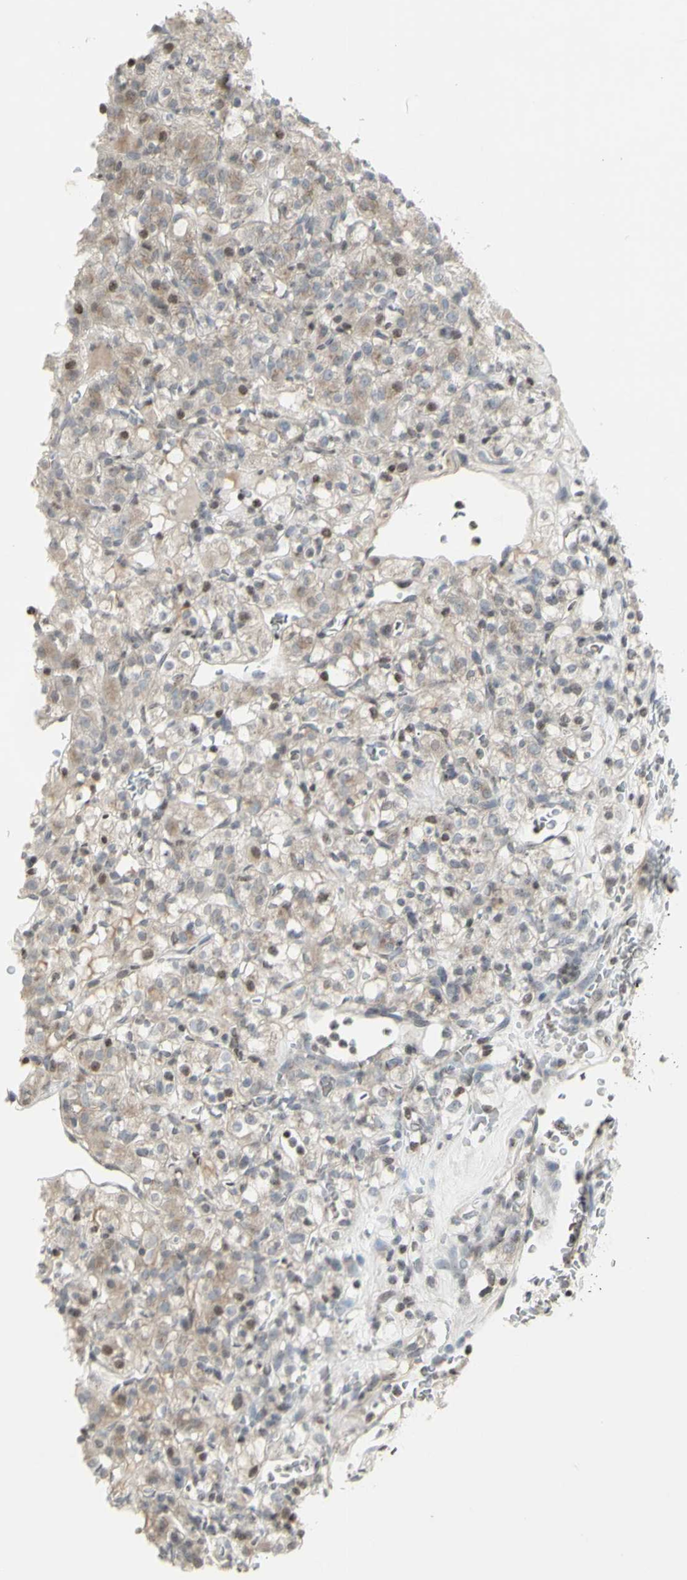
{"staining": {"intensity": "weak", "quantity": "25%-75%", "location": "cytoplasmic/membranous"}, "tissue": "renal cancer", "cell_type": "Tumor cells", "image_type": "cancer", "snomed": [{"axis": "morphology", "description": "Normal tissue, NOS"}, {"axis": "morphology", "description": "Adenocarcinoma, NOS"}, {"axis": "topography", "description": "Kidney"}], "caption": "The immunohistochemical stain highlights weak cytoplasmic/membranous expression in tumor cells of renal adenocarcinoma tissue. (brown staining indicates protein expression, while blue staining denotes nuclei).", "gene": "MUC5AC", "patient": {"sex": "female", "age": 72}}